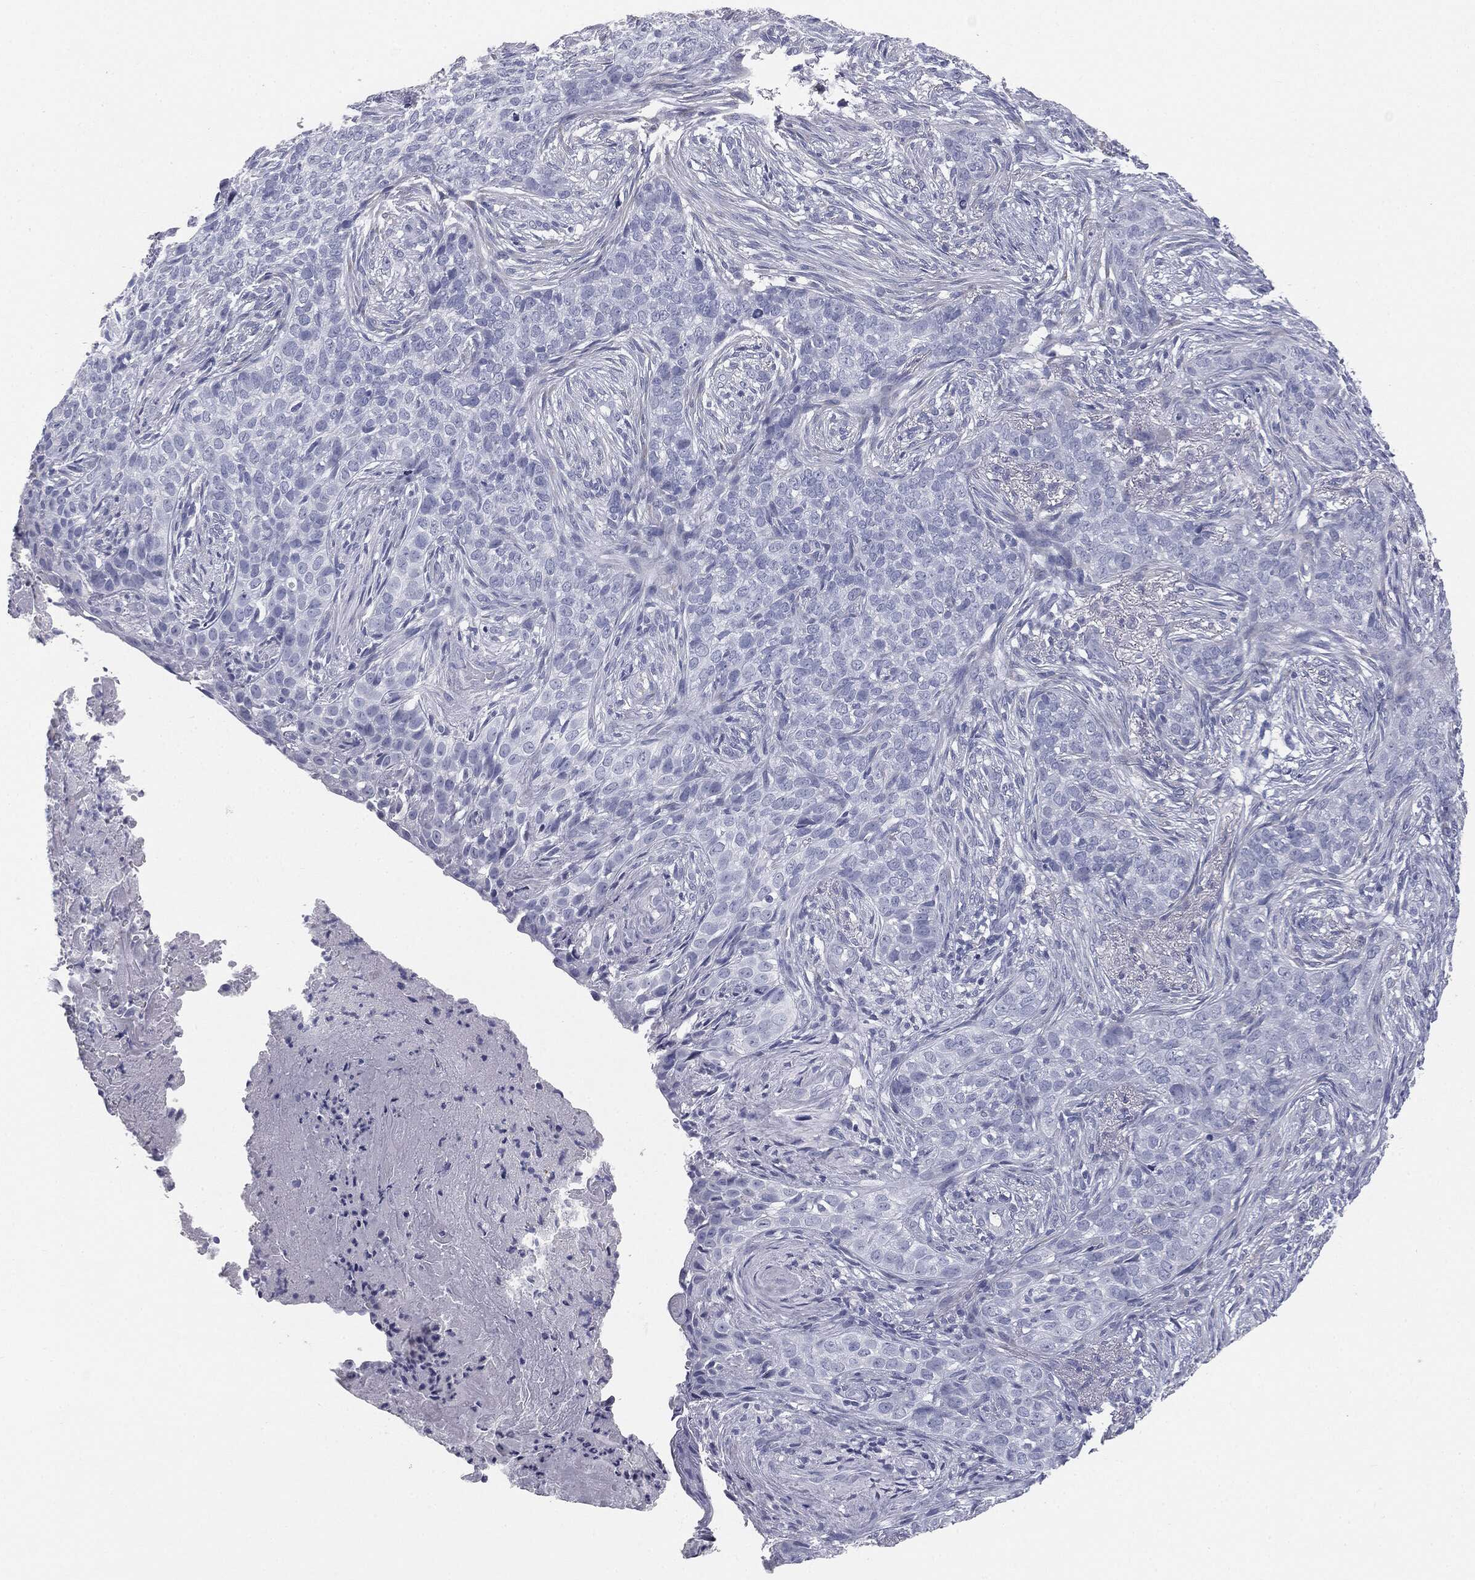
{"staining": {"intensity": "negative", "quantity": "none", "location": "none"}, "tissue": "skin cancer", "cell_type": "Tumor cells", "image_type": "cancer", "snomed": [{"axis": "morphology", "description": "Squamous cell carcinoma, NOS"}, {"axis": "topography", "description": "Skin"}], "caption": "Immunohistochemistry (IHC) of human skin squamous cell carcinoma exhibits no staining in tumor cells.", "gene": "MUC5AC", "patient": {"sex": "male", "age": 88}}